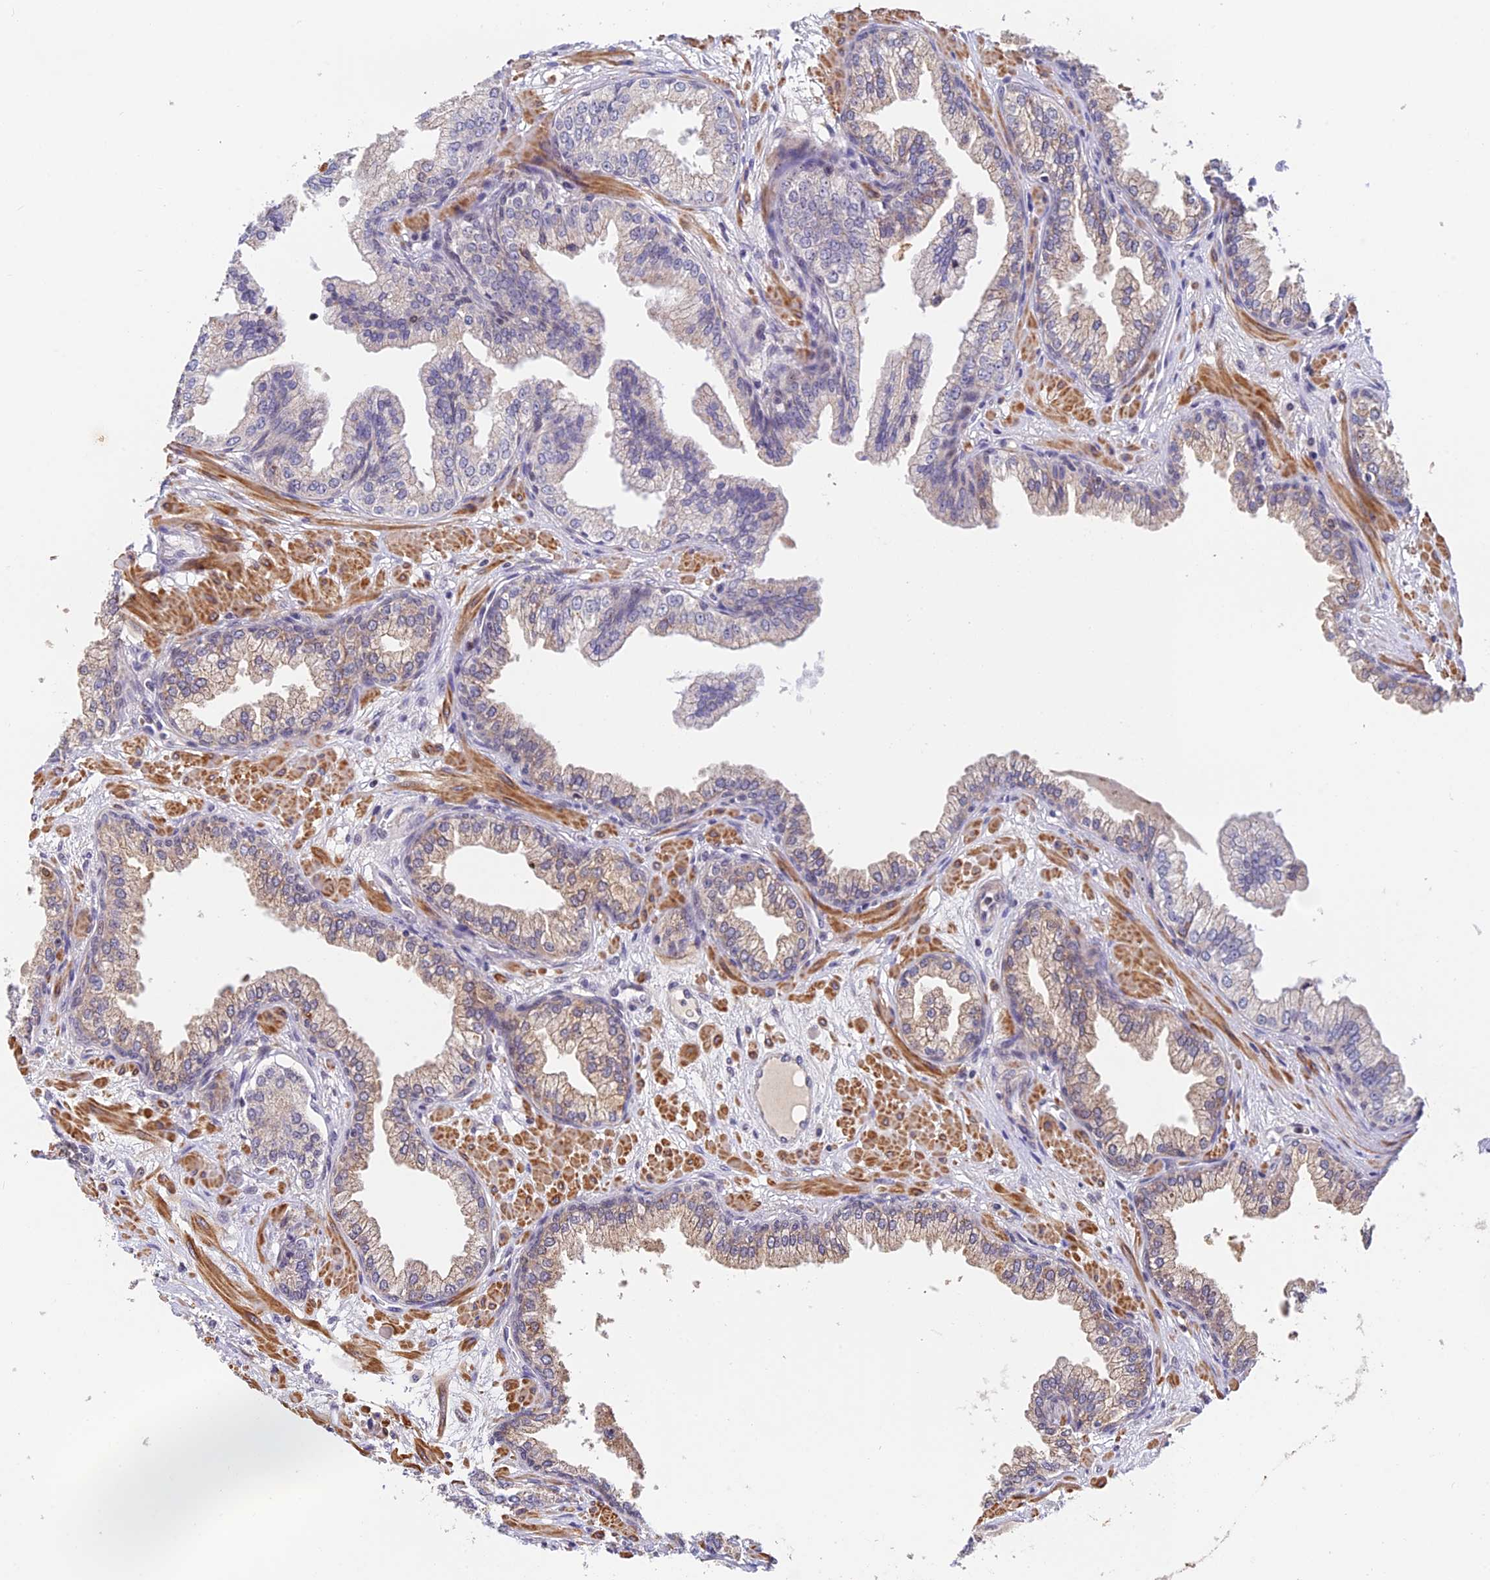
{"staining": {"intensity": "weak", "quantity": "<25%", "location": "cytoplasmic/membranous"}, "tissue": "prostate cancer", "cell_type": "Tumor cells", "image_type": "cancer", "snomed": [{"axis": "morphology", "description": "Adenocarcinoma, Low grade"}, {"axis": "topography", "description": "Prostate"}], "caption": "Immunohistochemistry of human prostate cancer displays no expression in tumor cells.", "gene": "CWH43", "patient": {"sex": "male", "age": 64}}